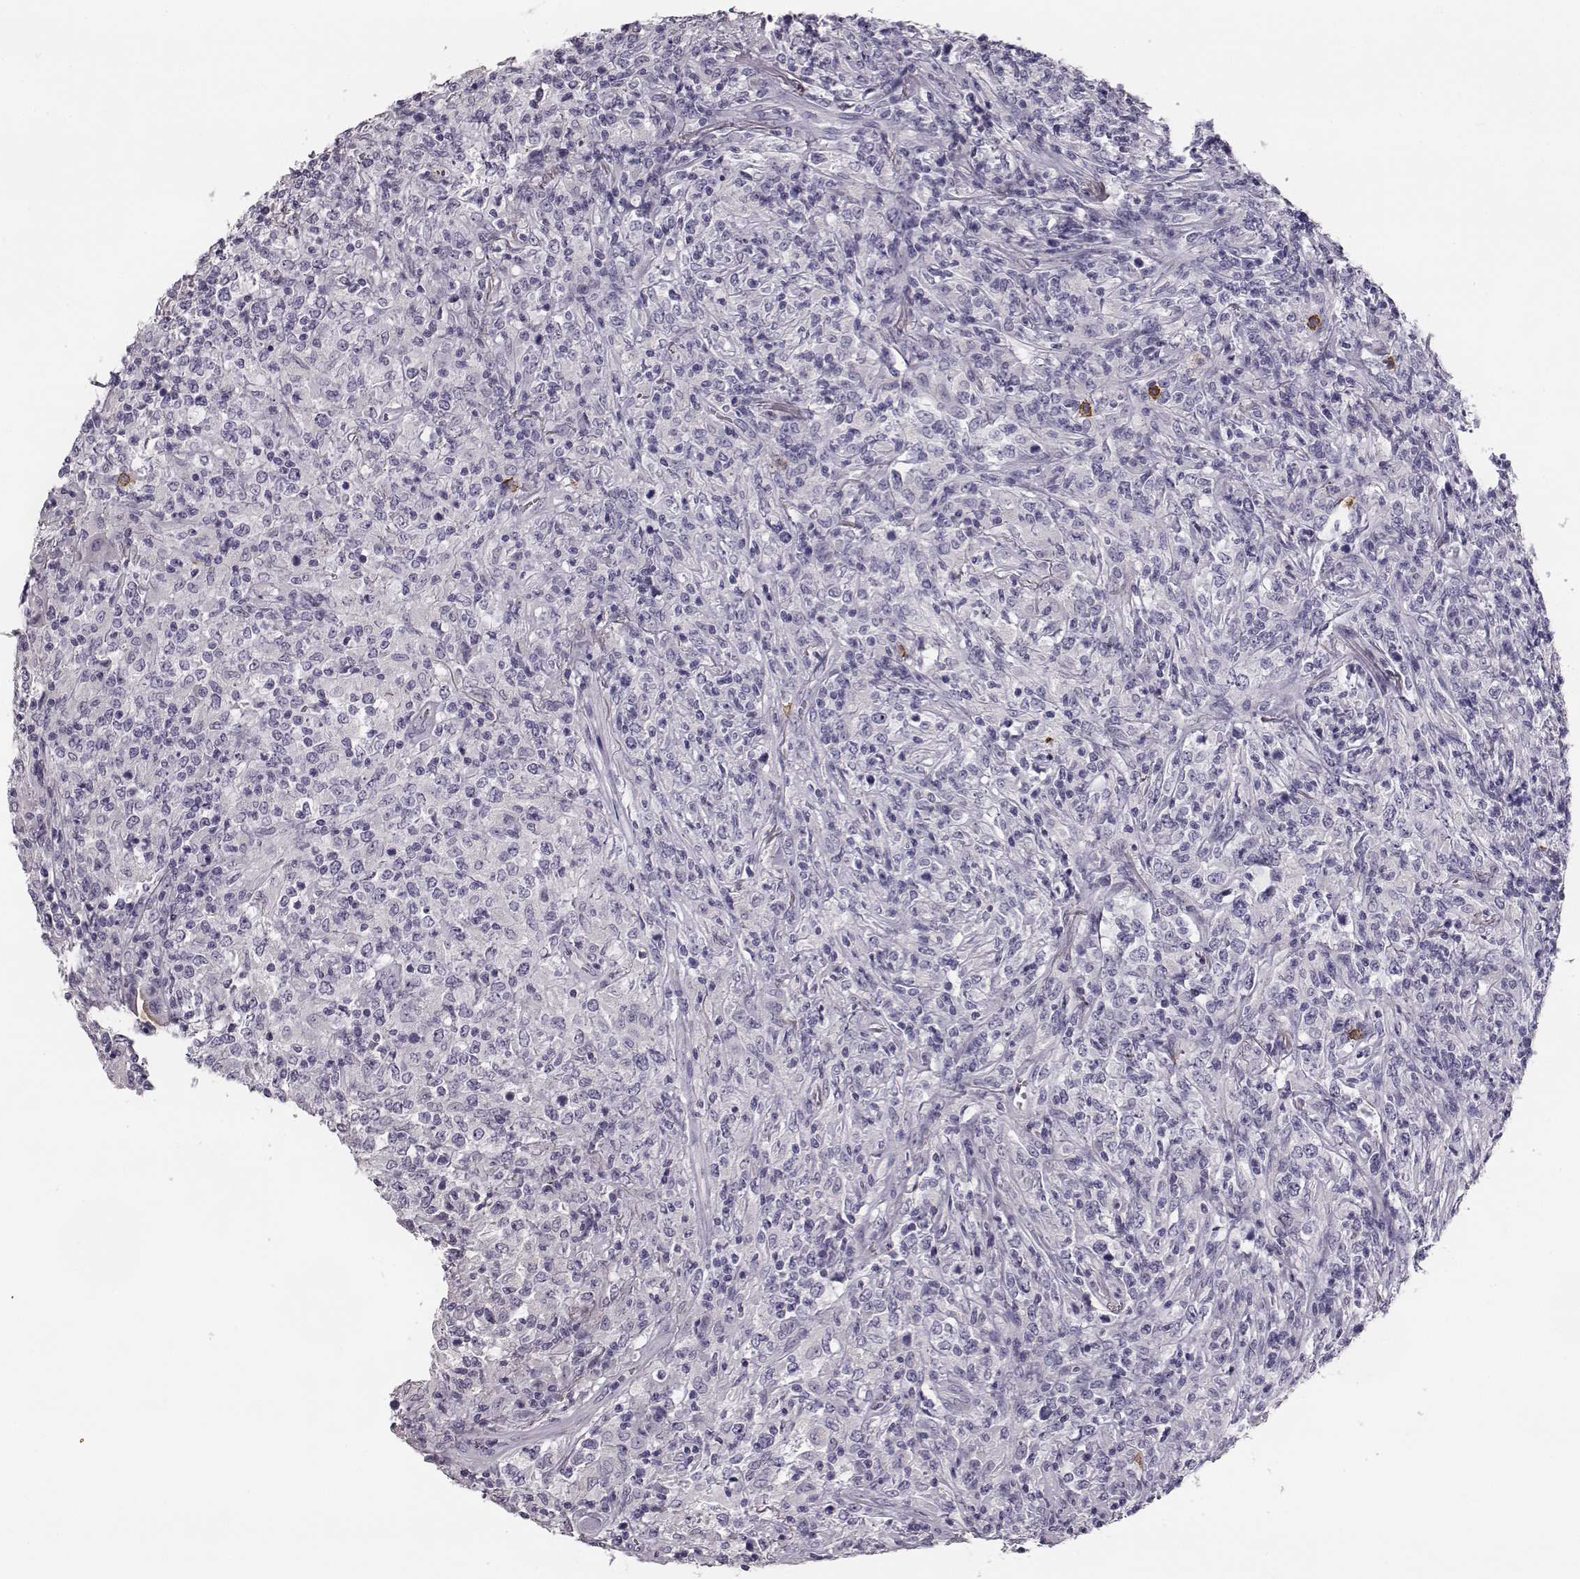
{"staining": {"intensity": "negative", "quantity": "none", "location": "none"}, "tissue": "lymphoma", "cell_type": "Tumor cells", "image_type": "cancer", "snomed": [{"axis": "morphology", "description": "Malignant lymphoma, non-Hodgkin's type, High grade"}, {"axis": "topography", "description": "Lung"}], "caption": "DAB immunohistochemical staining of human lymphoma displays no significant positivity in tumor cells.", "gene": "NPTXR", "patient": {"sex": "male", "age": 79}}